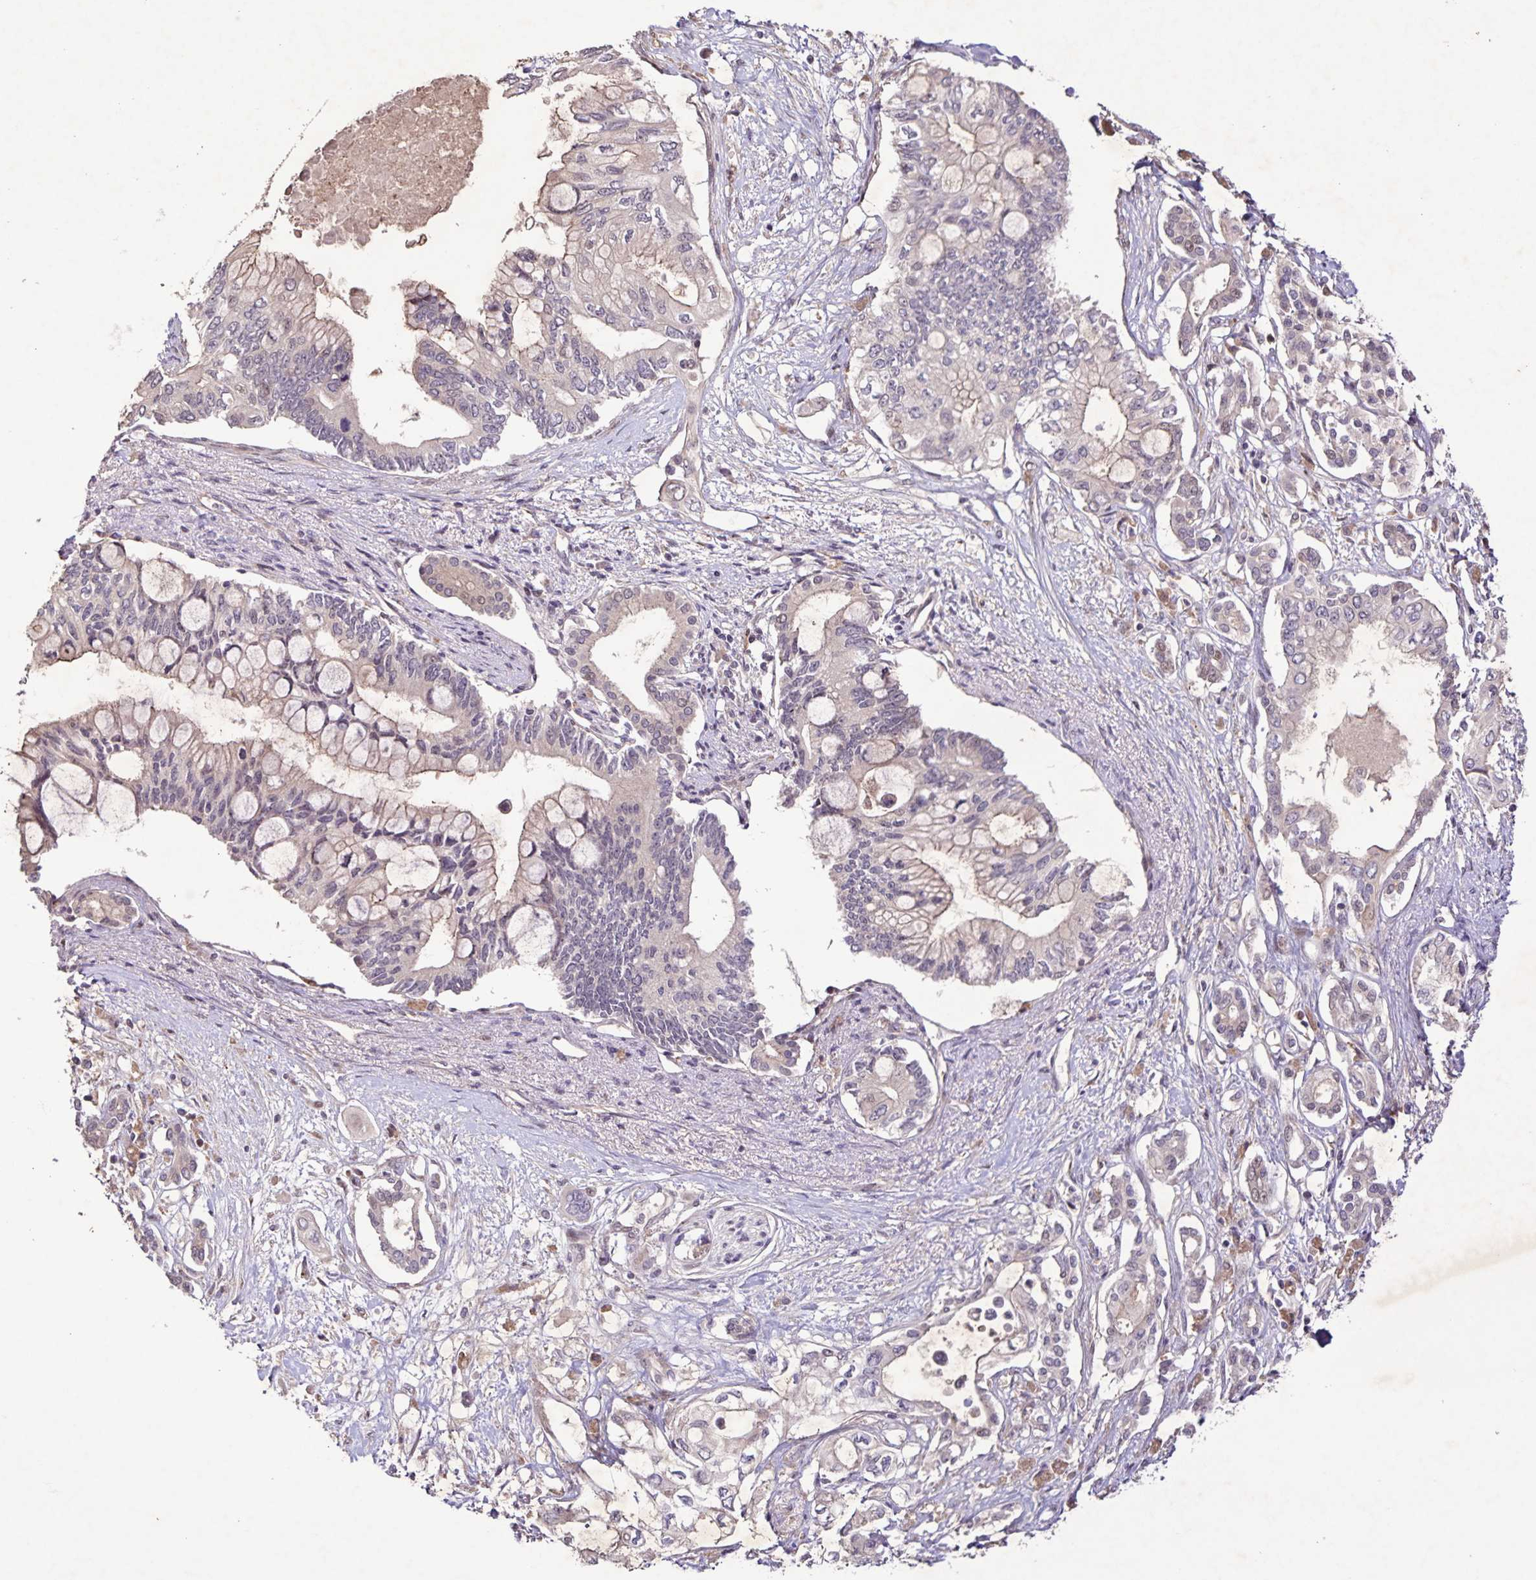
{"staining": {"intensity": "weak", "quantity": "<25%", "location": "nuclear"}, "tissue": "pancreatic cancer", "cell_type": "Tumor cells", "image_type": "cancer", "snomed": [{"axis": "morphology", "description": "Adenocarcinoma, NOS"}, {"axis": "topography", "description": "Pancreas"}], "caption": "IHC image of neoplastic tissue: pancreatic adenocarcinoma stained with DAB (3,3'-diaminobenzidine) demonstrates no significant protein expression in tumor cells. (DAB immunohistochemistry (IHC) visualized using brightfield microscopy, high magnification).", "gene": "GDF2", "patient": {"sex": "female", "age": 63}}